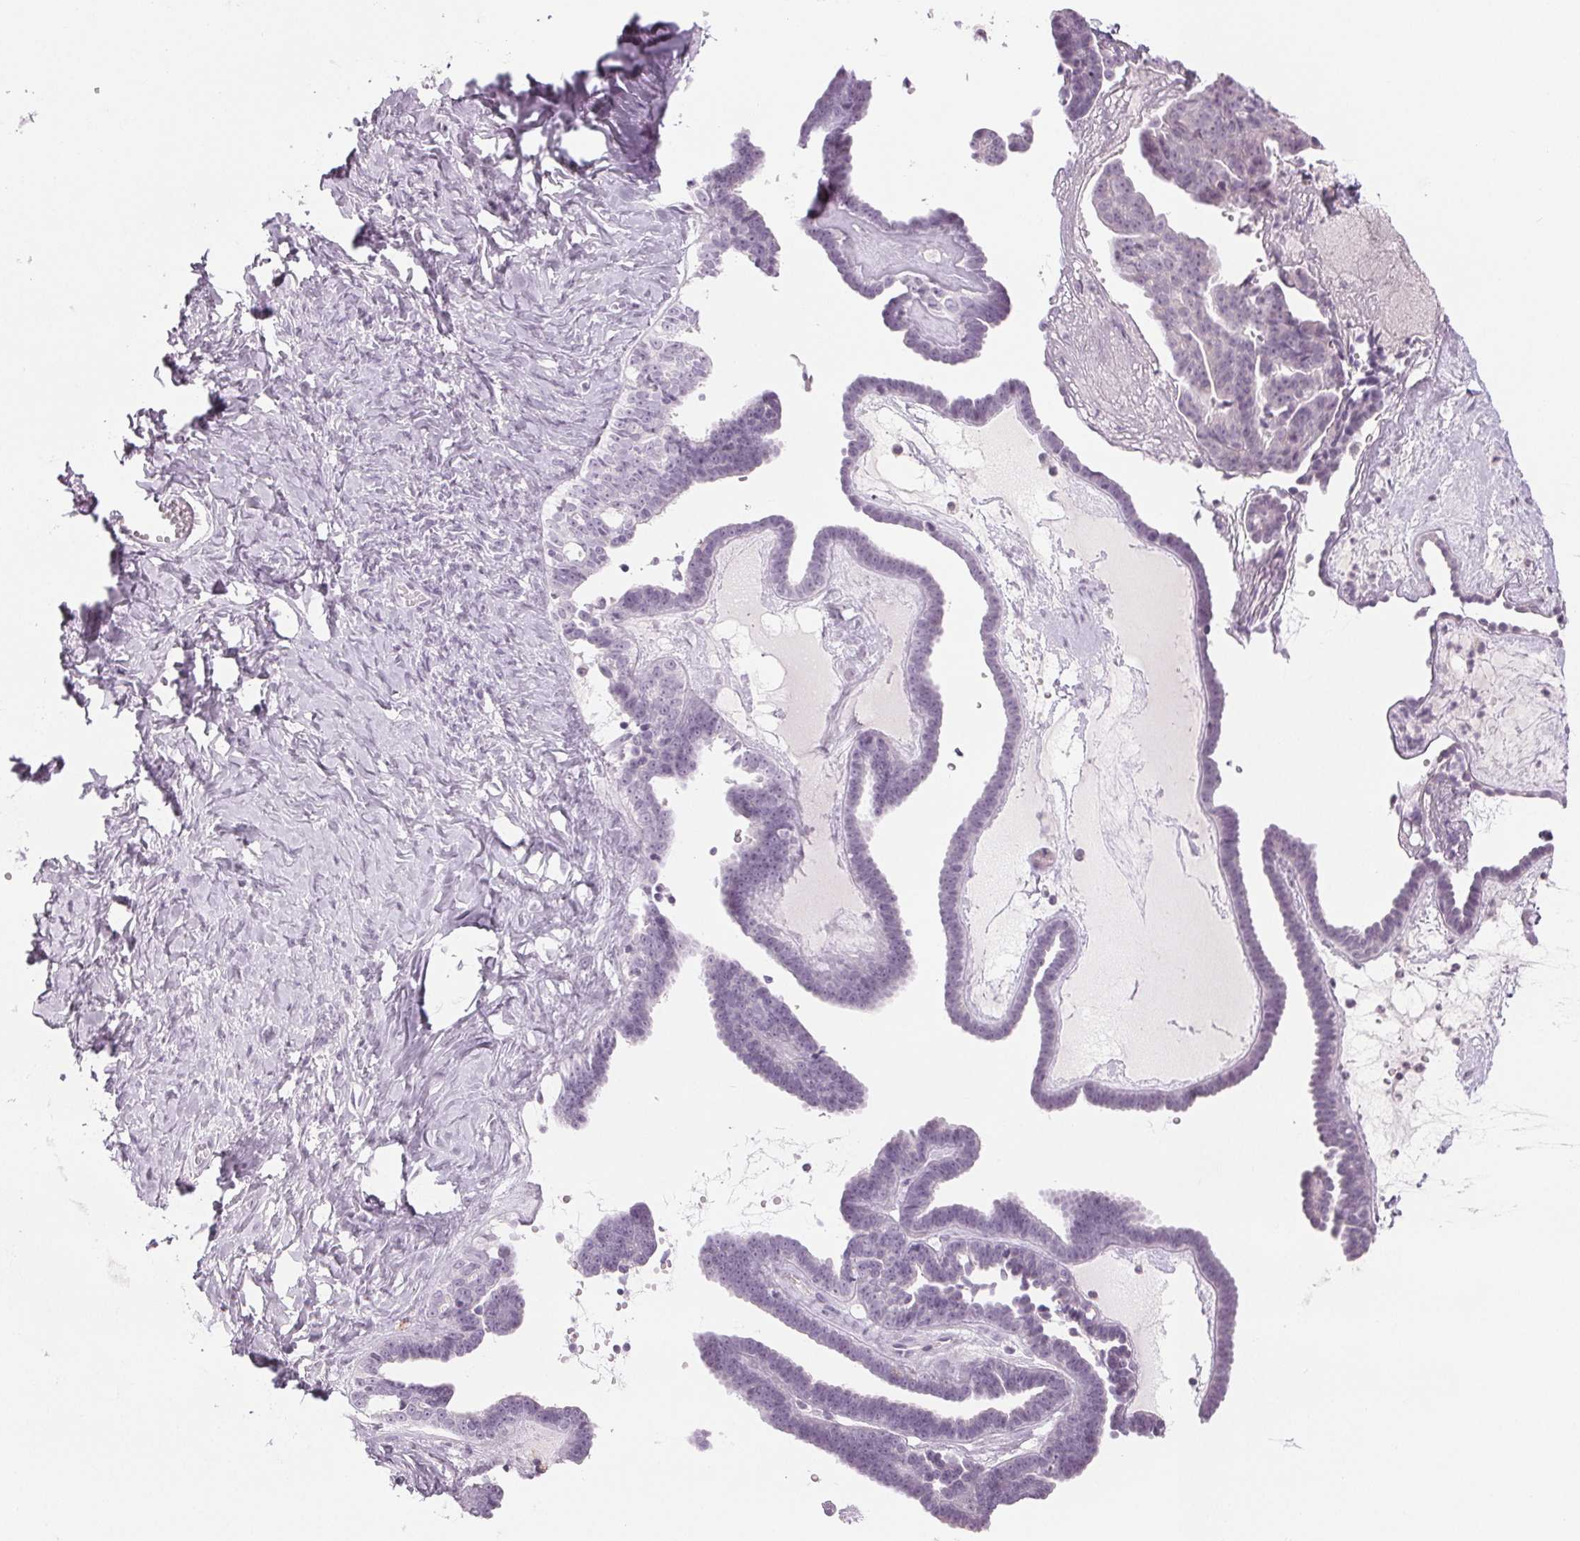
{"staining": {"intensity": "negative", "quantity": "none", "location": "none"}, "tissue": "ovarian cancer", "cell_type": "Tumor cells", "image_type": "cancer", "snomed": [{"axis": "morphology", "description": "Cystadenocarcinoma, serous, NOS"}, {"axis": "topography", "description": "Ovary"}], "caption": "DAB (3,3'-diaminobenzidine) immunohistochemical staining of human ovarian serous cystadenocarcinoma exhibits no significant positivity in tumor cells. The staining was performed using DAB (3,3'-diaminobenzidine) to visualize the protein expression in brown, while the nuclei were stained in blue with hematoxylin (Magnification: 20x).", "gene": "EHHADH", "patient": {"sex": "female", "age": 71}}